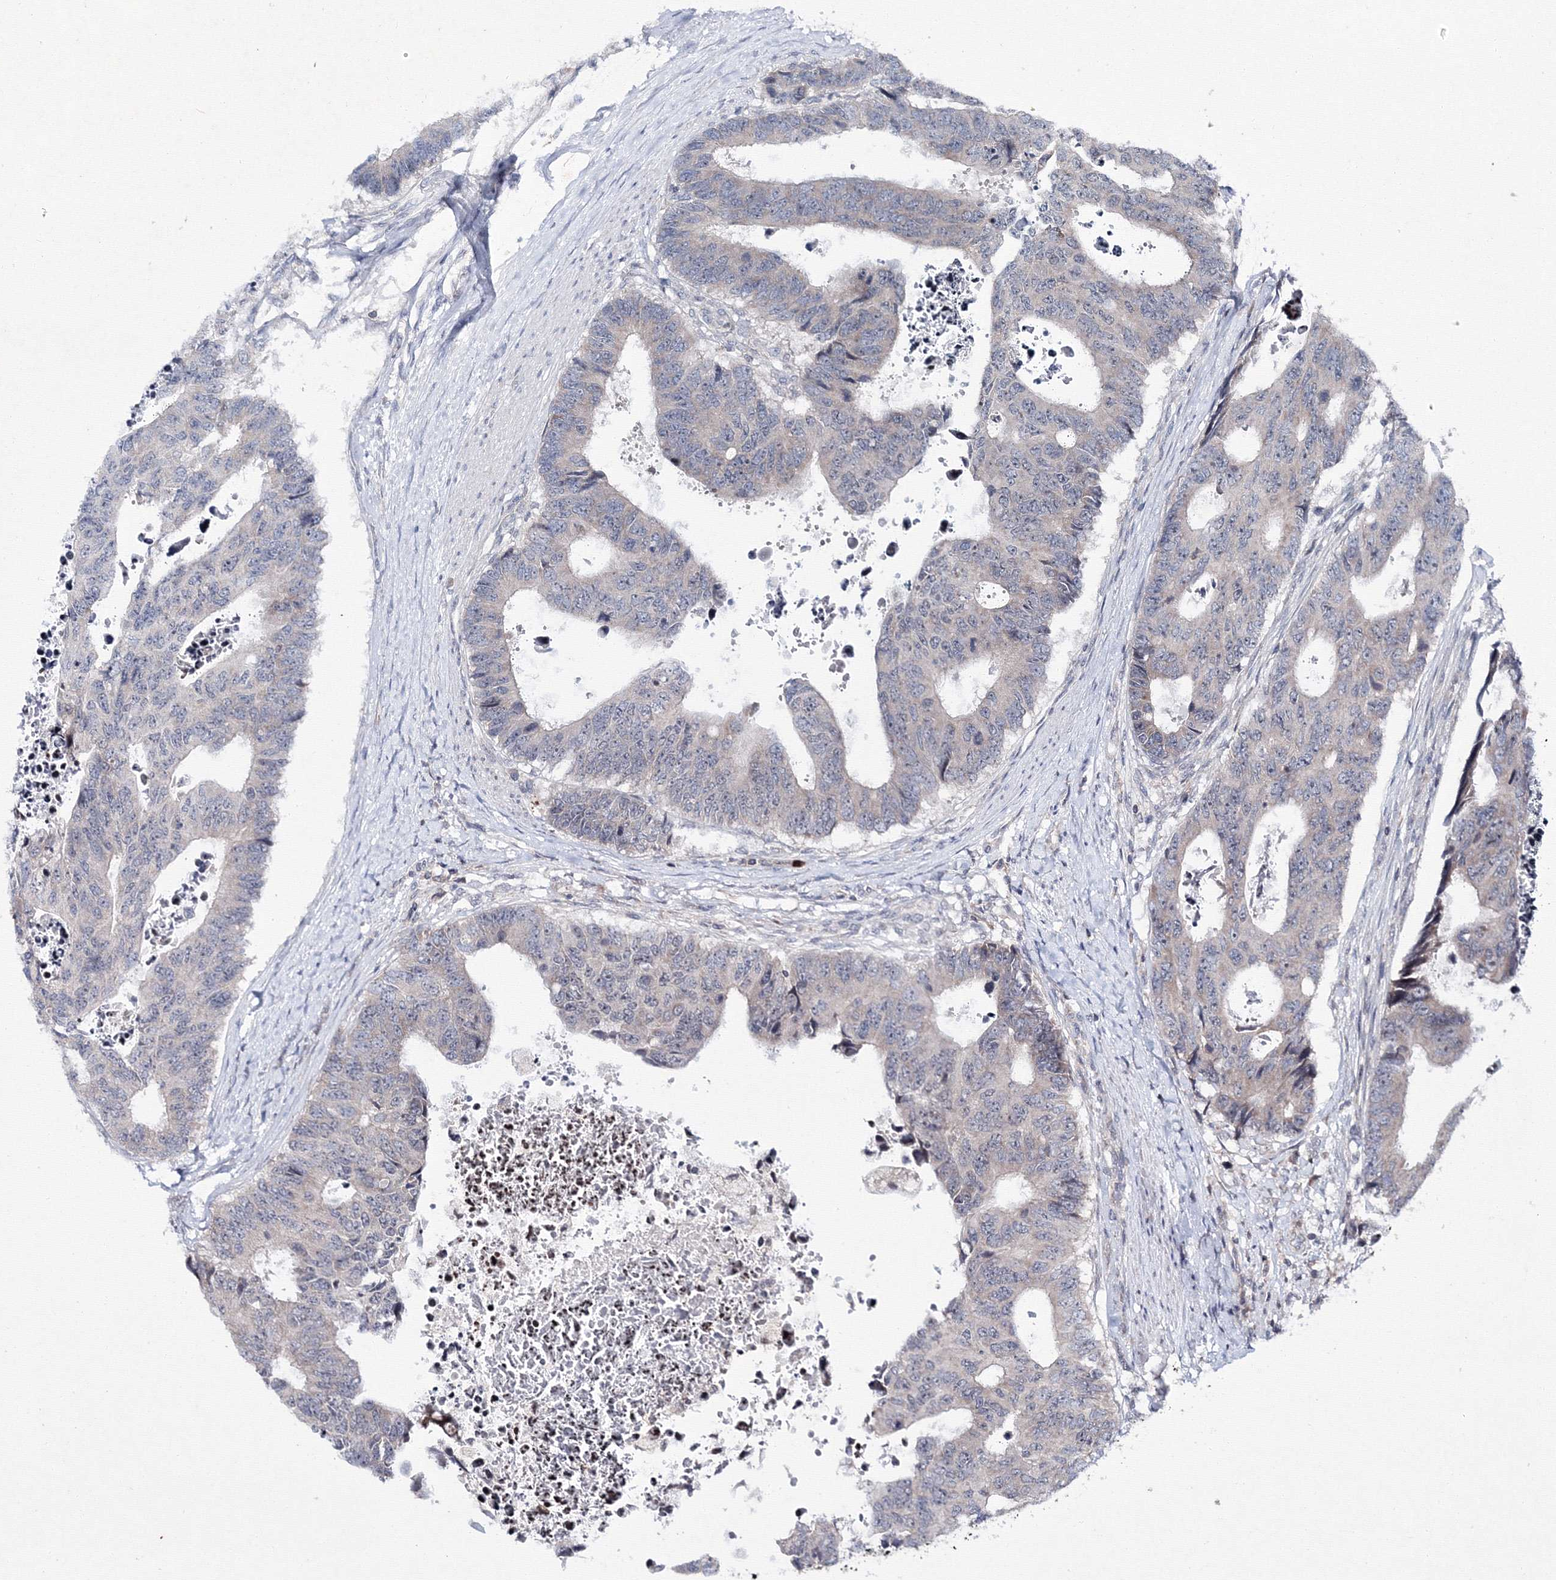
{"staining": {"intensity": "negative", "quantity": "none", "location": "none"}, "tissue": "colorectal cancer", "cell_type": "Tumor cells", "image_type": "cancer", "snomed": [{"axis": "morphology", "description": "Adenocarcinoma, NOS"}, {"axis": "topography", "description": "Rectum"}], "caption": "High magnification brightfield microscopy of colorectal adenocarcinoma stained with DAB (3,3'-diaminobenzidine) (brown) and counterstained with hematoxylin (blue): tumor cells show no significant positivity.", "gene": "MKRN2", "patient": {"sex": "male", "age": 84}}